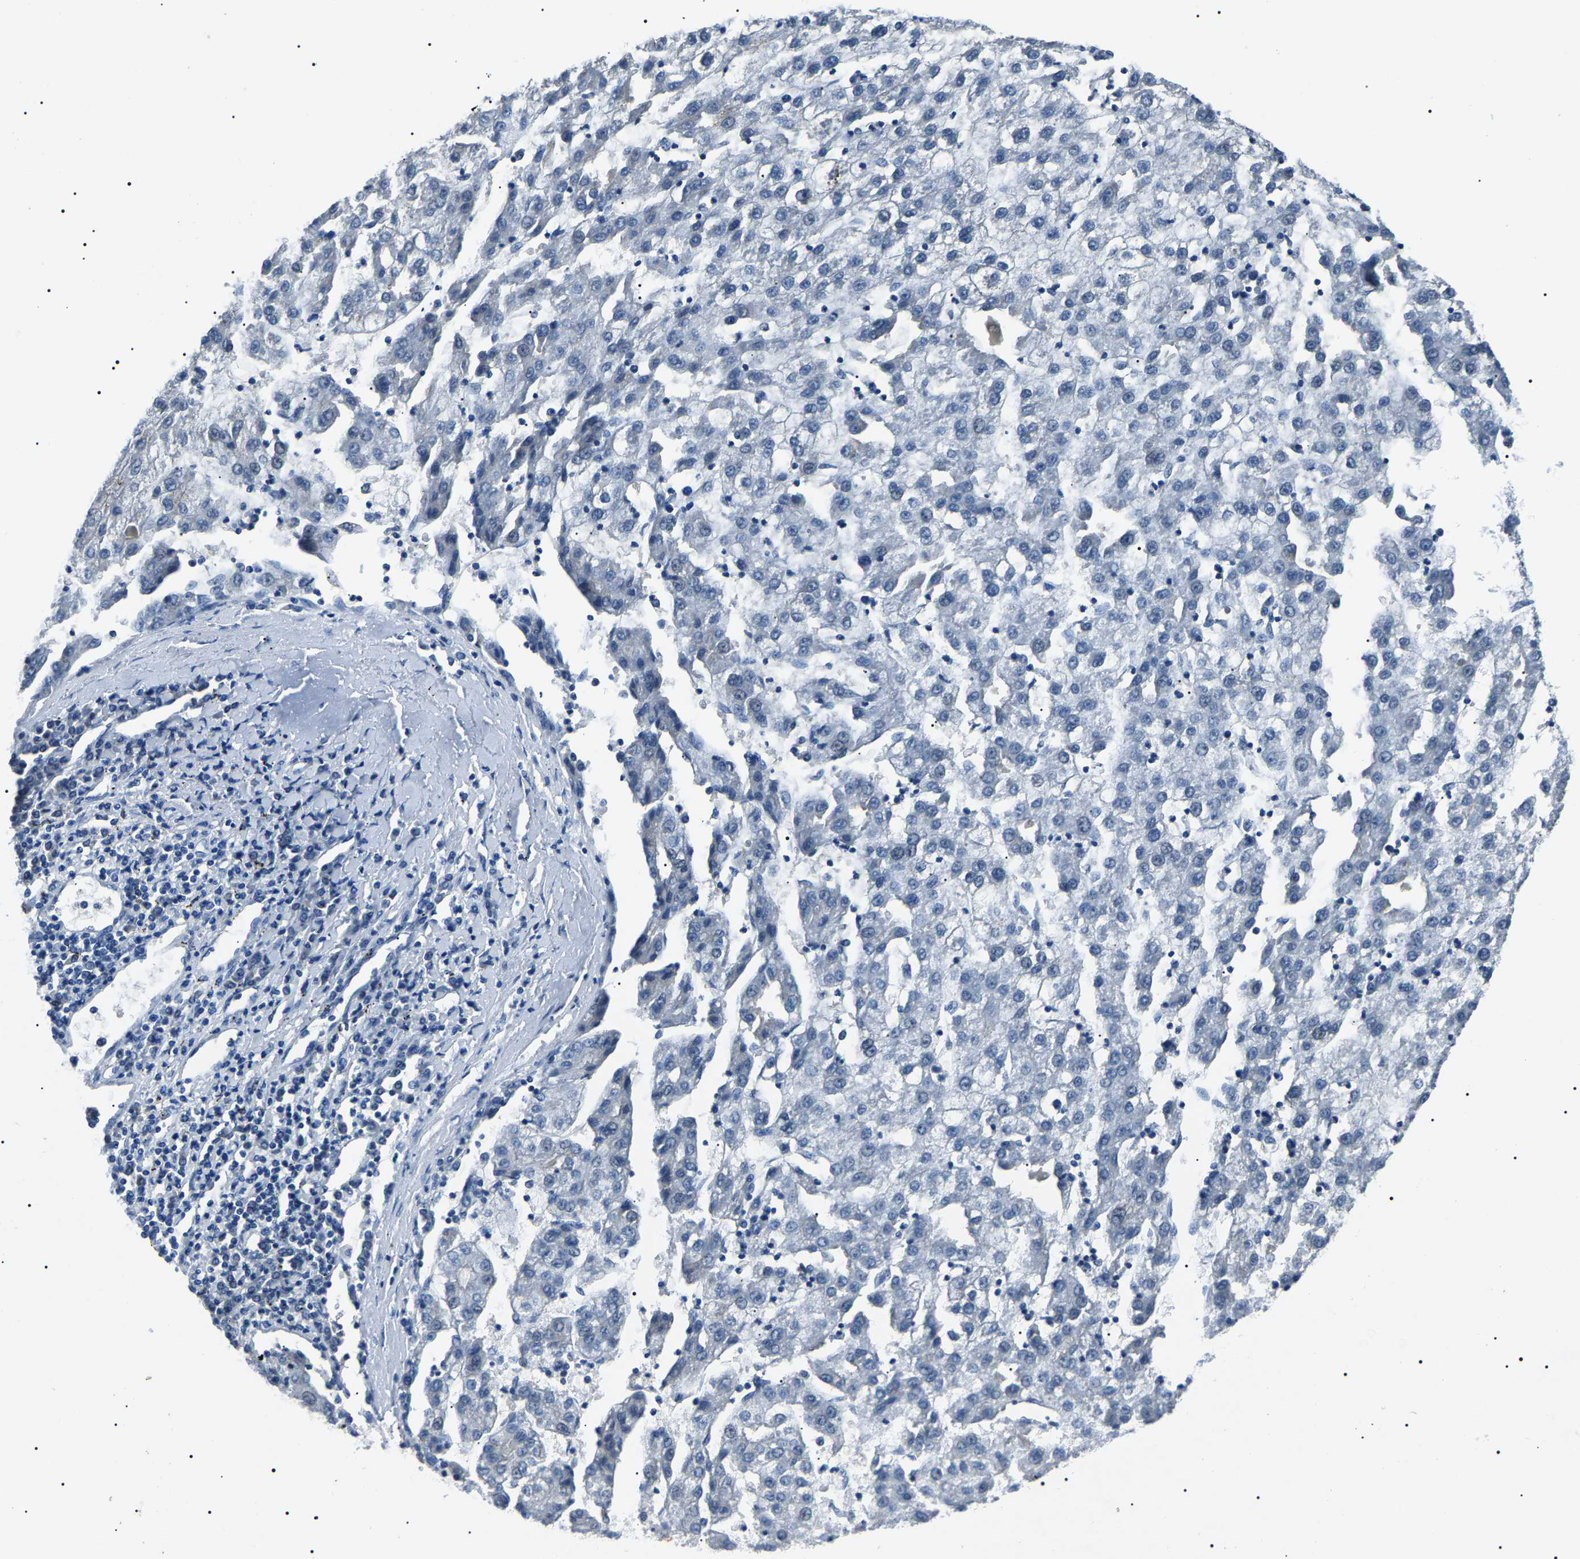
{"staining": {"intensity": "negative", "quantity": "none", "location": "none"}, "tissue": "liver cancer", "cell_type": "Tumor cells", "image_type": "cancer", "snomed": [{"axis": "morphology", "description": "Carcinoma, Hepatocellular, NOS"}, {"axis": "topography", "description": "Liver"}], "caption": "A histopathology image of liver cancer stained for a protein reveals no brown staining in tumor cells.", "gene": "KLK15", "patient": {"sex": "male", "age": 72}}